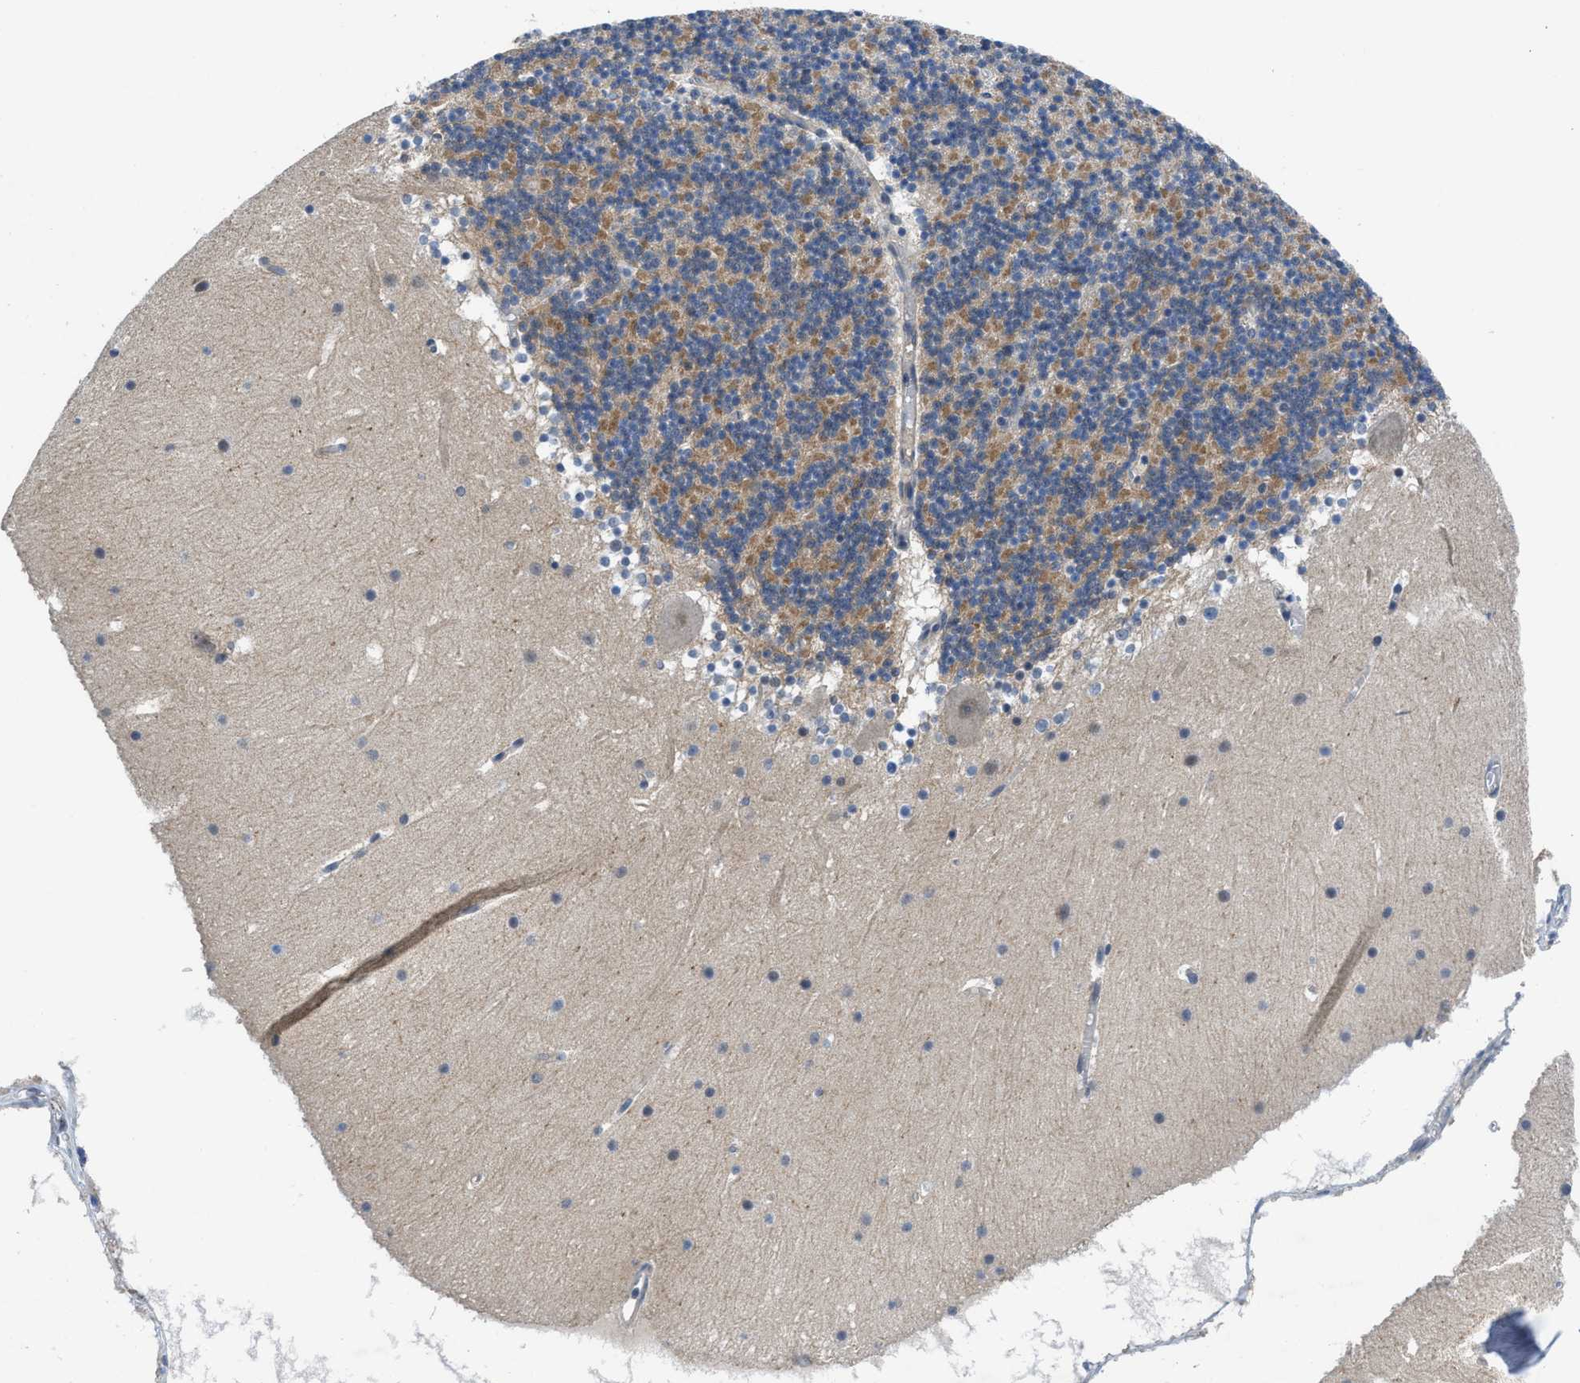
{"staining": {"intensity": "moderate", "quantity": "25%-75%", "location": "cytoplasmic/membranous"}, "tissue": "cerebellum", "cell_type": "Cells in granular layer", "image_type": "normal", "snomed": [{"axis": "morphology", "description": "Normal tissue, NOS"}, {"axis": "topography", "description": "Cerebellum"}], "caption": "Immunohistochemistry staining of unremarkable cerebellum, which shows medium levels of moderate cytoplasmic/membranous staining in approximately 25%-75% of cells in granular layer indicating moderate cytoplasmic/membranous protein expression. The staining was performed using DAB (3,3'-diaminobenzidine) (brown) for protein detection and nuclei were counterstained in hematoxylin (blue).", "gene": "PANX1", "patient": {"sex": "male", "age": 45}}